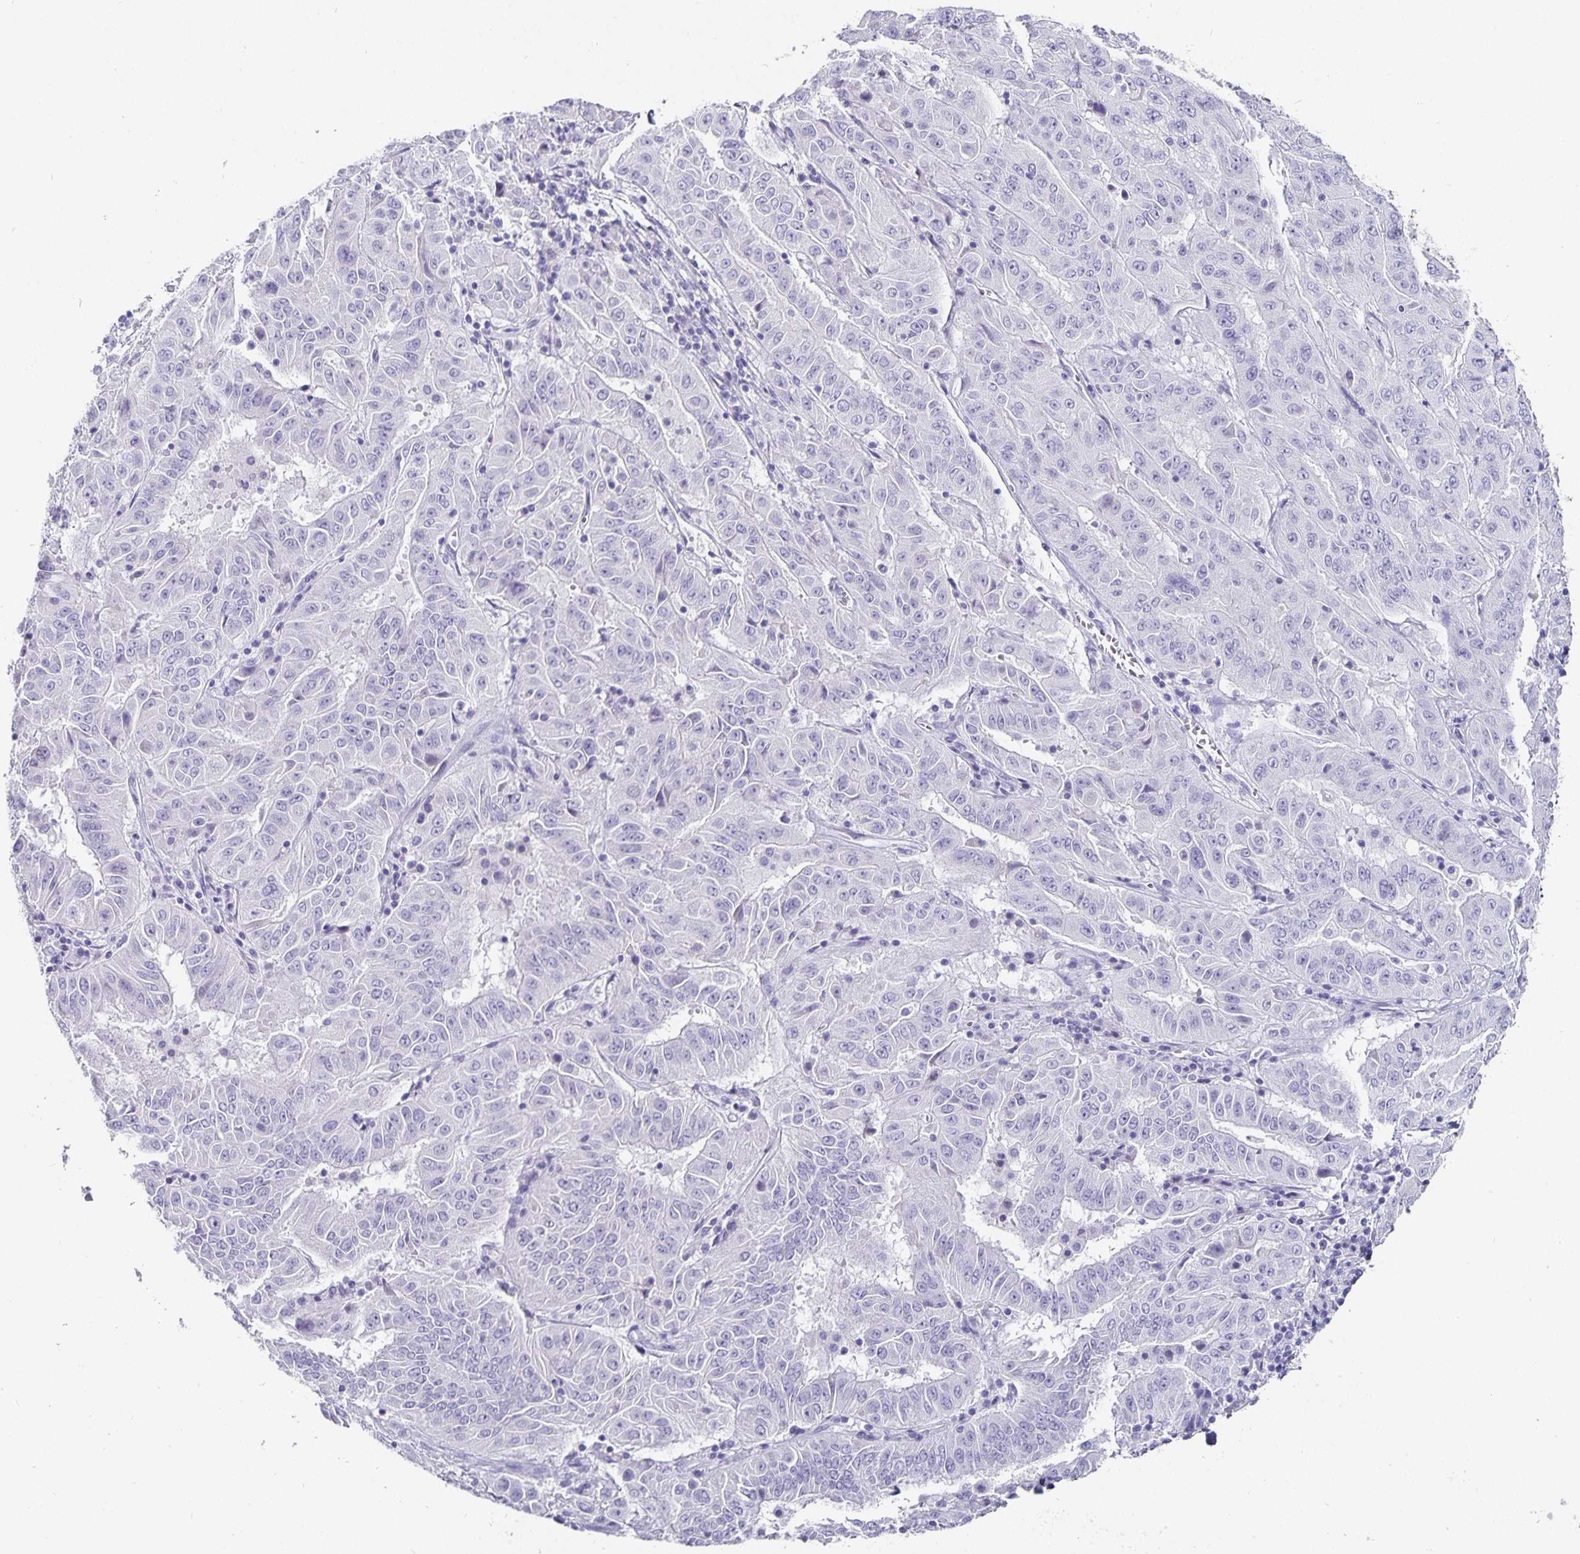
{"staining": {"intensity": "negative", "quantity": "none", "location": "none"}, "tissue": "pancreatic cancer", "cell_type": "Tumor cells", "image_type": "cancer", "snomed": [{"axis": "morphology", "description": "Adenocarcinoma, NOS"}, {"axis": "topography", "description": "Pancreas"}], "caption": "Immunohistochemistry (IHC) of pancreatic cancer reveals no staining in tumor cells. (Immunohistochemistry (IHC), brightfield microscopy, high magnification).", "gene": "CHGA", "patient": {"sex": "male", "age": 63}}